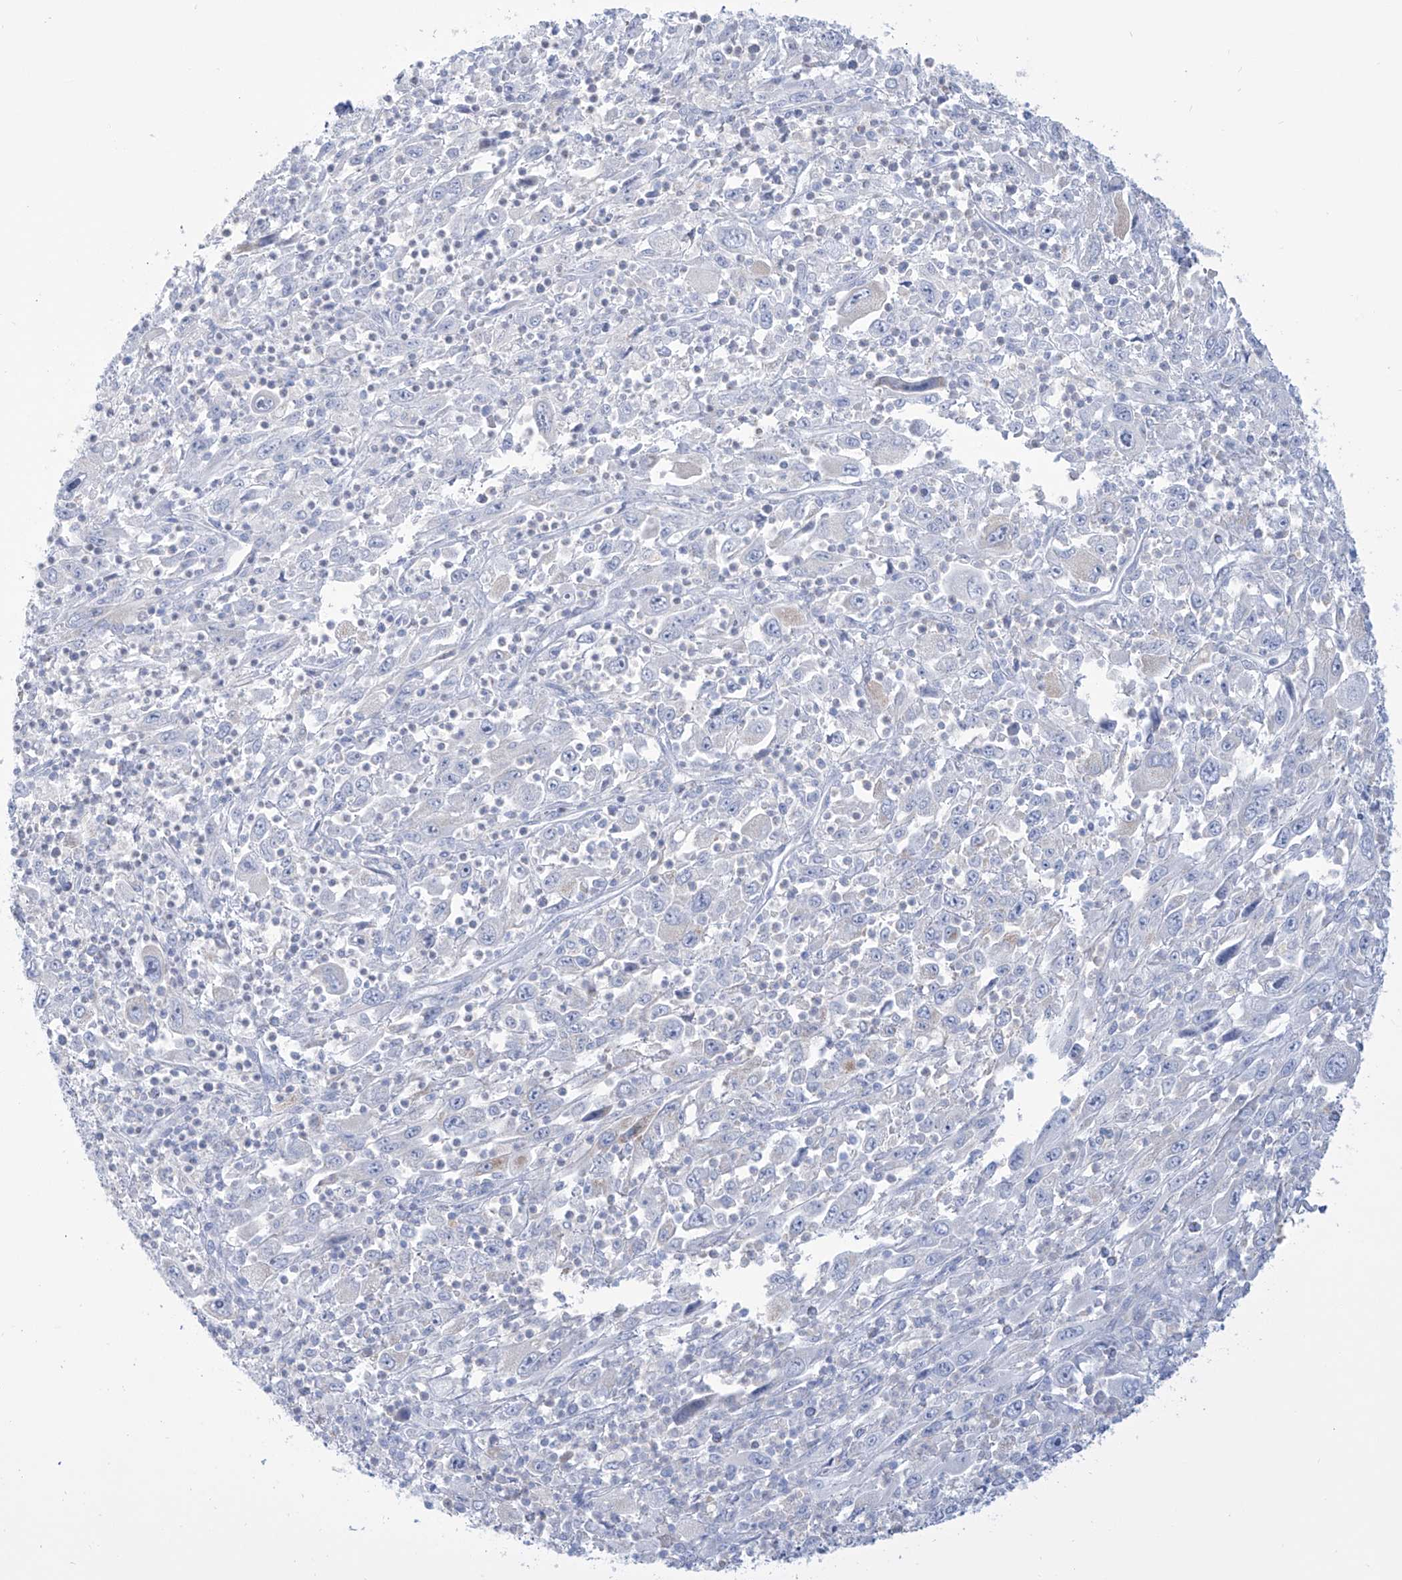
{"staining": {"intensity": "negative", "quantity": "none", "location": "none"}, "tissue": "melanoma", "cell_type": "Tumor cells", "image_type": "cancer", "snomed": [{"axis": "morphology", "description": "Malignant melanoma, Metastatic site"}, {"axis": "topography", "description": "Skin"}], "caption": "This is an immunohistochemistry histopathology image of human melanoma. There is no staining in tumor cells.", "gene": "ALDH6A1", "patient": {"sex": "female", "age": 56}}